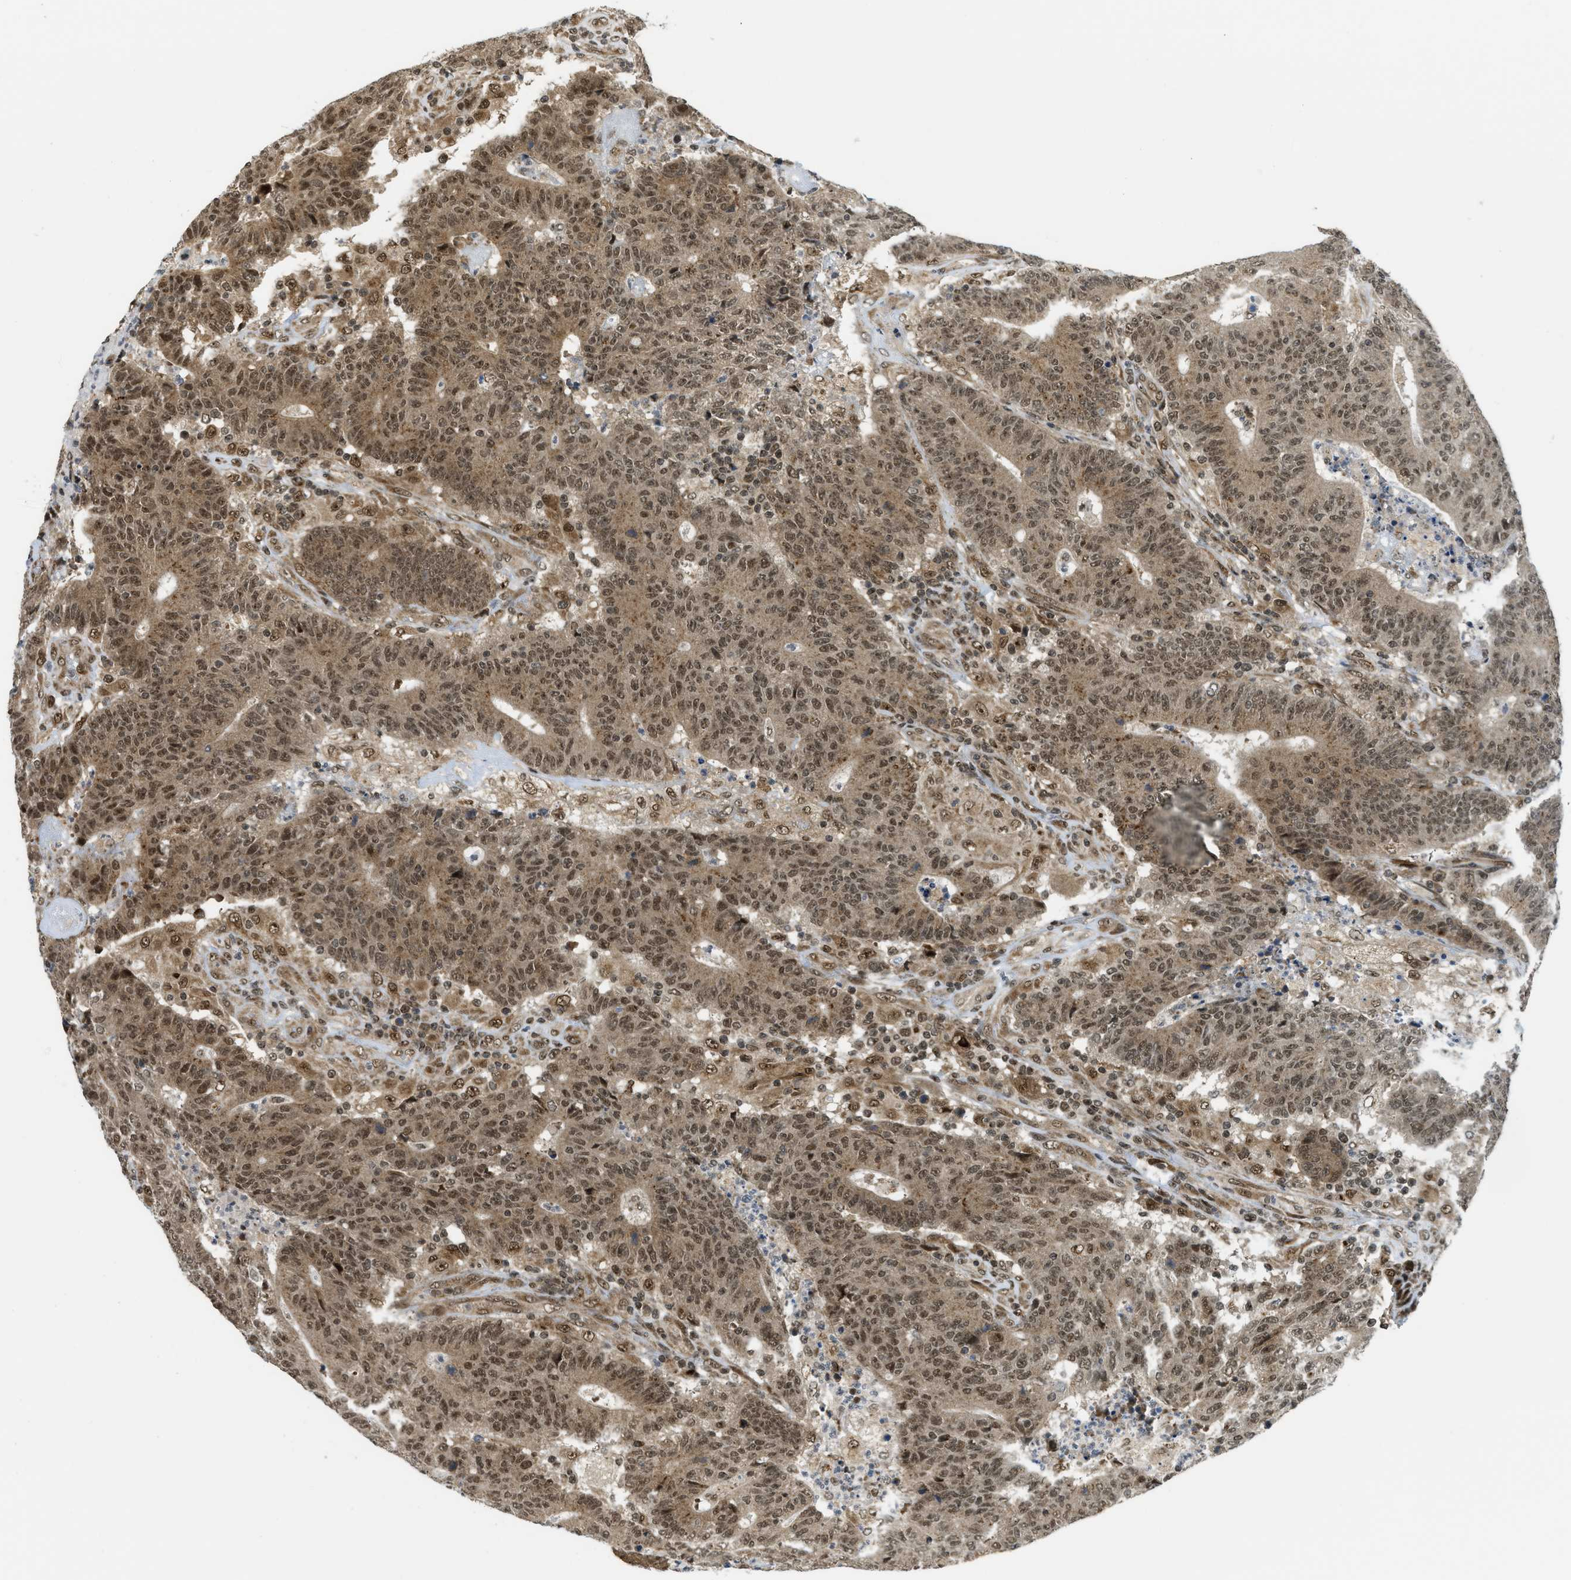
{"staining": {"intensity": "moderate", "quantity": ">75%", "location": "cytoplasmic/membranous,nuclear"}, "tissue": "colorectal cancer", "cell_type": "Tumor cells", "image_type": "cancer", "snomed": [{"axis": "morphology", "description": "Normal tissue, NOS"}, {"axis": "morphology", "description": "Adenocarcinoma, NOS"}, {"axis": "topography", "description": "Colon"}], "caption": "High-magnification brightfield microscopy of adenocarcinoma (colorectal) stained with DAB (3,3'-diaminobenzidine) (brown) and counterstained with hematoxylin (blue). tumor cells exhibit moderate cytoplasmic/membranous and nuclear positivity is identified in about>75% of cells.", "gene": "TACC1", "patient": {"sex": "female", "age": 75}}